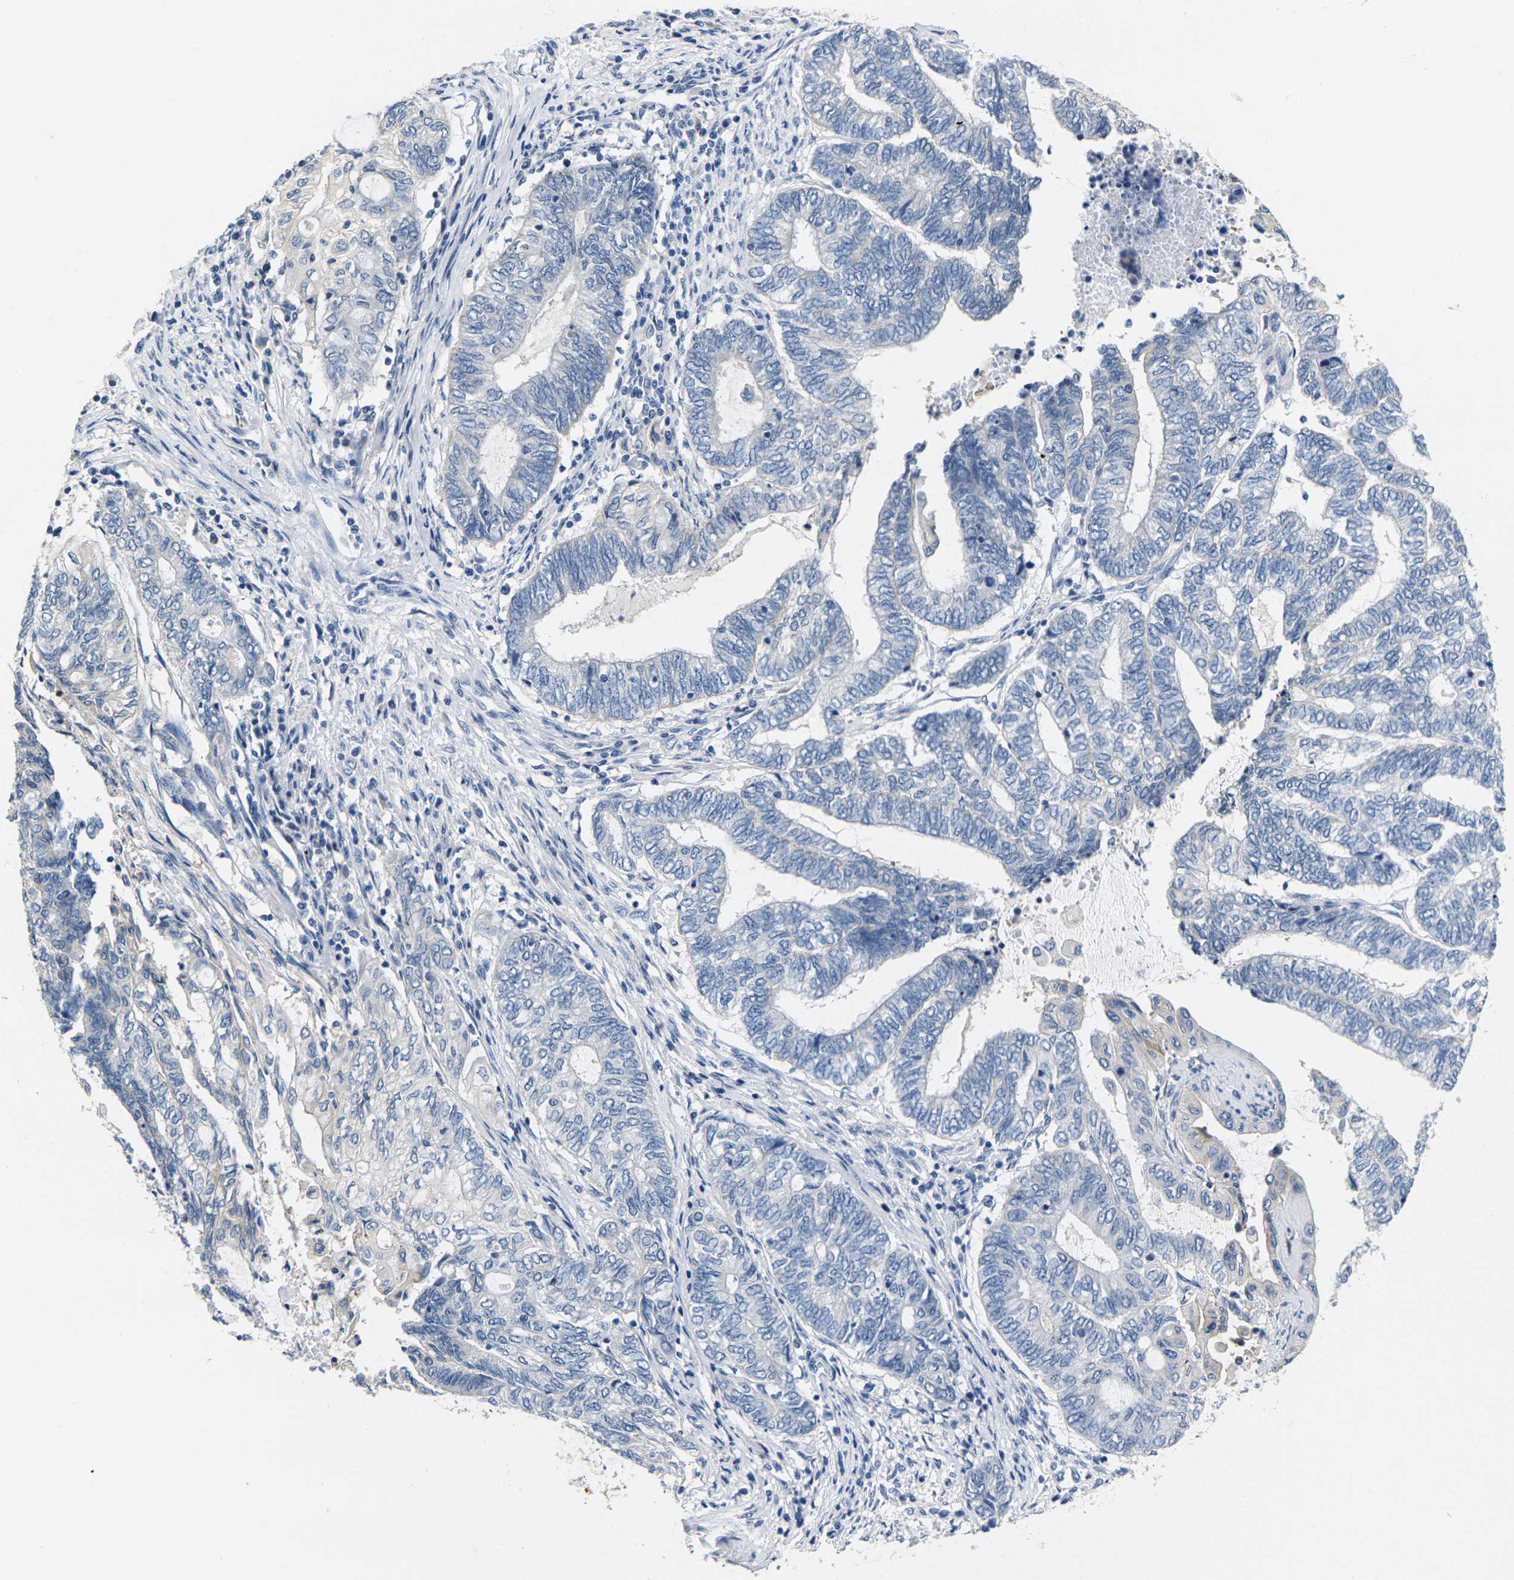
{"staining": {"intensity": "negative", "quantity": "none", "location": "none"}, "tissue": "endometrial cancer", "cell_type": "Tumor cells", "image_type": "cancer", "snomed": [{"axis": "morphology", "description": "Adenocarcinoma, NOS"}, {"axis": "topography", "description": "Uterus"}, {"axis": "topography", "description": "Endometrium"}], "caption": "Tumor cells are negative for brown protein staining in endometrial adenocarcinoma.", "gene": "NOCT", "patient": {"sex": "female", "age": 70}}